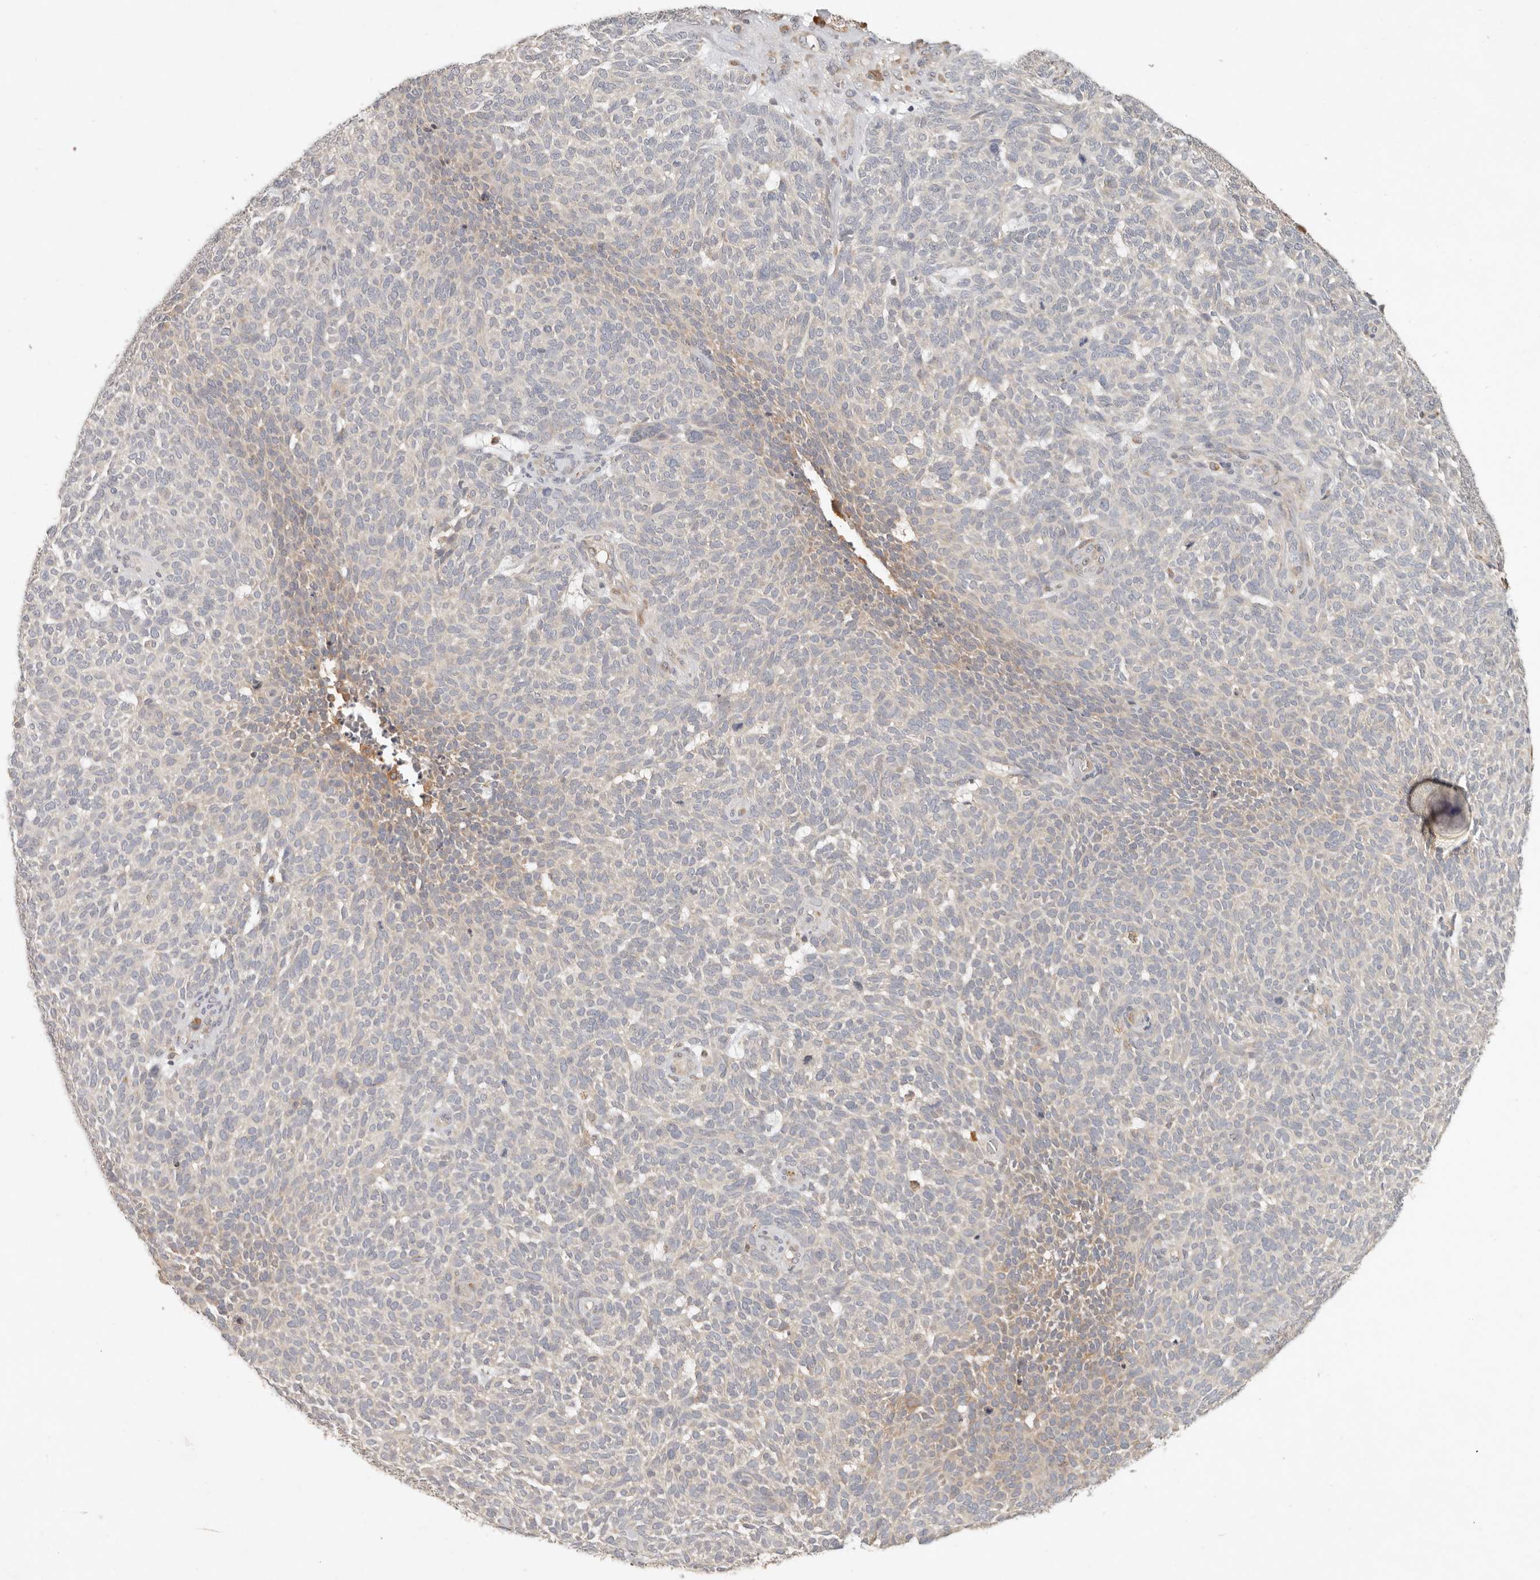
{"staining": {"intensity": "weak", "quantity": "<25%", "location": "cytoplasmic/membranous"}, "tissue": "skin cancer", "cell_type": "Tumor cells", "image_type": "cancer", "snomed": [{"axis": "morphology", "description": "Squamous cell carcinoma, NOS"}, {"axis": "topography", "description": "Skin"}], "caption": "Skin cancer (squamous cell carcinoma) was stained to show a protein in brown. There is no significant positivity in tumor cells. (Brightfield microscopy of DAB immunohistochemistry at high magnification).", "gene": "ARHGEF10L", "patient": {"sex": "female", "age": 90}}